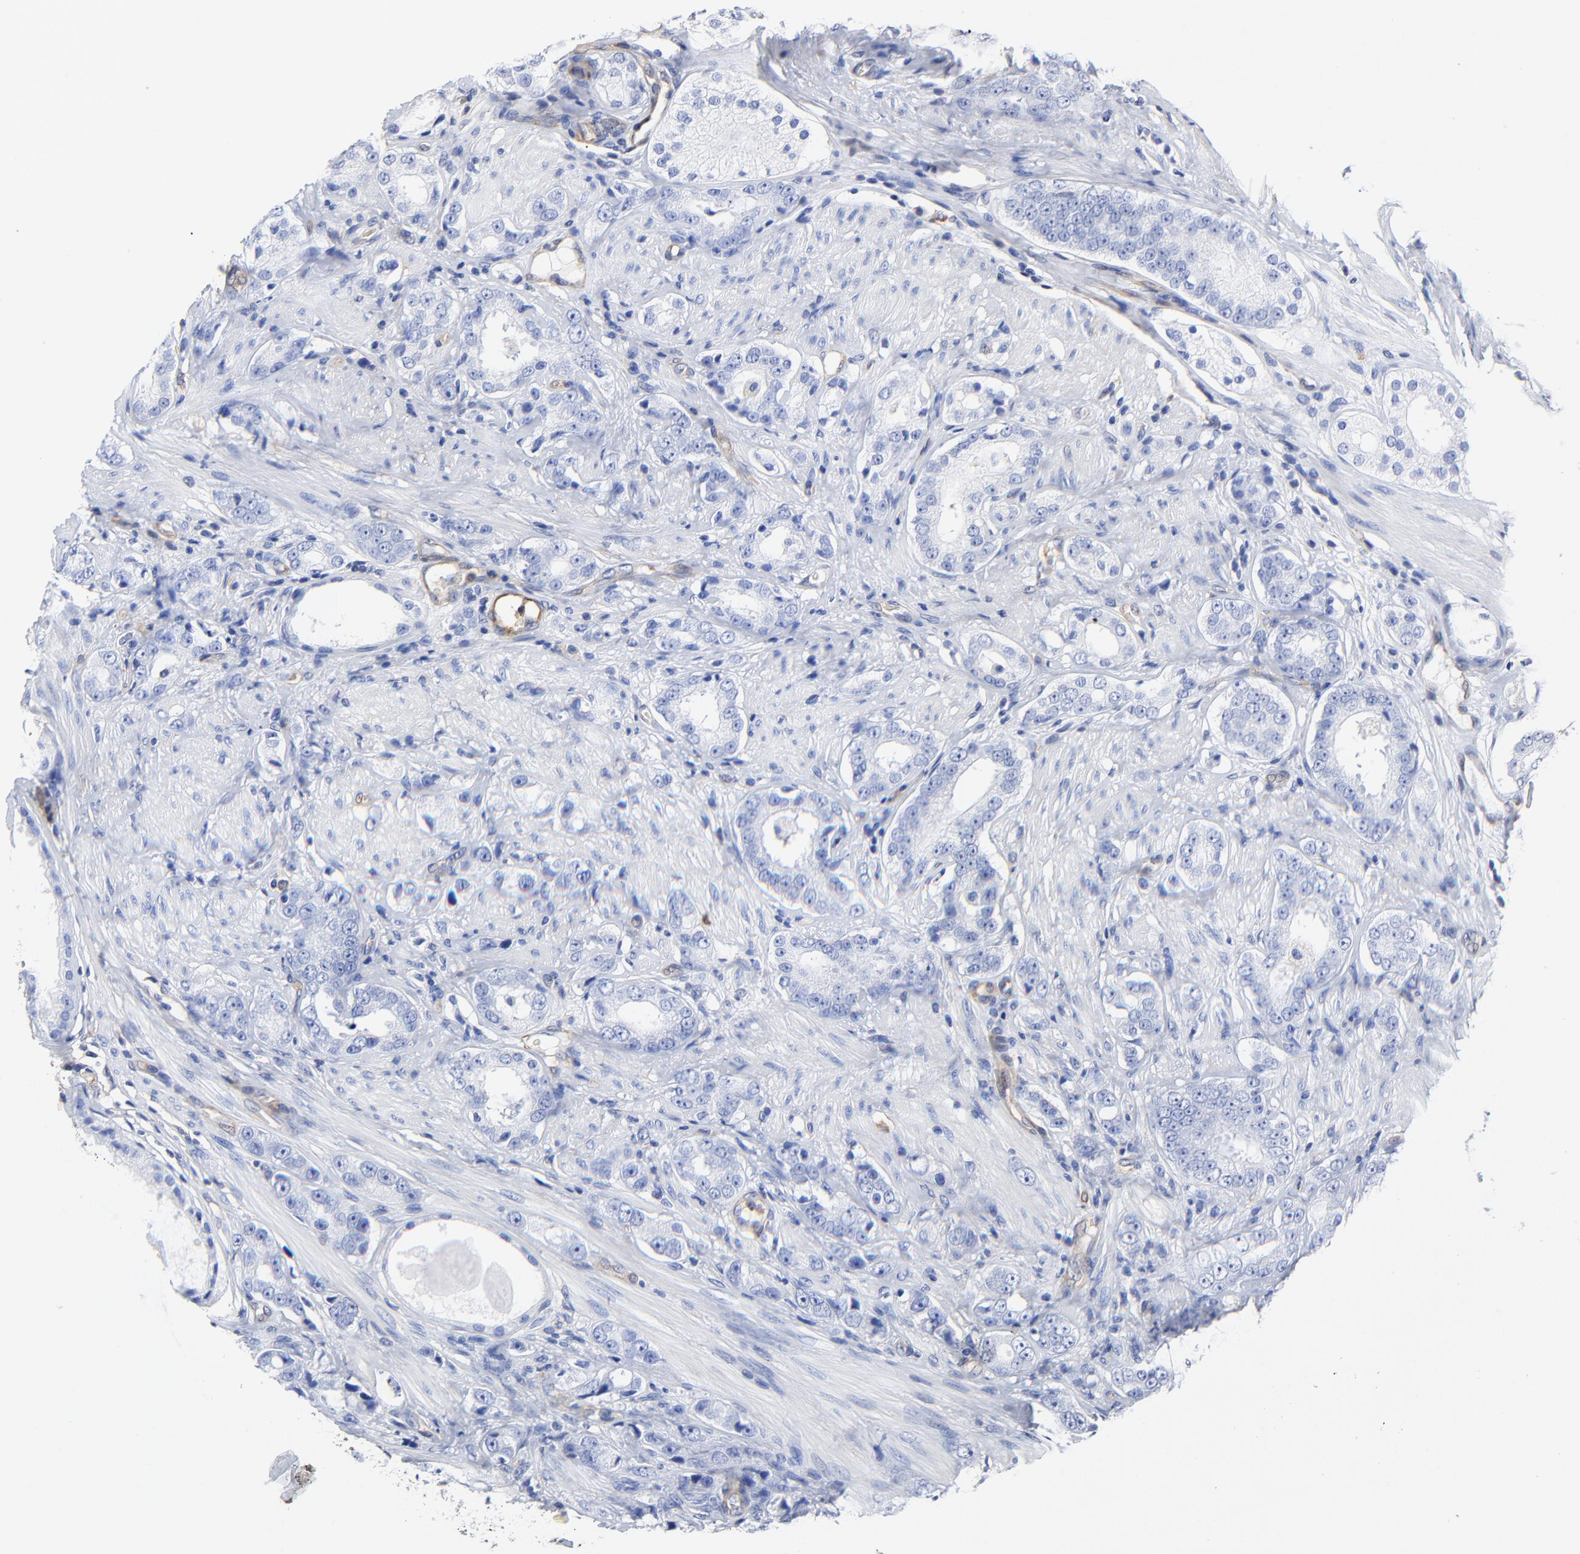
{"staining": {"intensity": "negative", "quantity": "none", "location": "none"}, "tissue": "prostate cancer", "cell_type": "Tumor cells", "image_type": "cancer", "snomed": [{"axis": "morphology", "description": "Adenocarcinoma, Medium grade"}, {"axis": "topography", "description": "Prostate"}], "caption": "Photomicrograph shows no protein positivity in tumor cells of prostate cancer (adenocarcinoma (medium-grade)) tissue. (Stains: DAB IHC with hematoxylin counter stain, Microscopy: brightfield microscopy at high magnification).", "gene": "TAGLN2", "patient": {"sex": "male", "age": 53}}